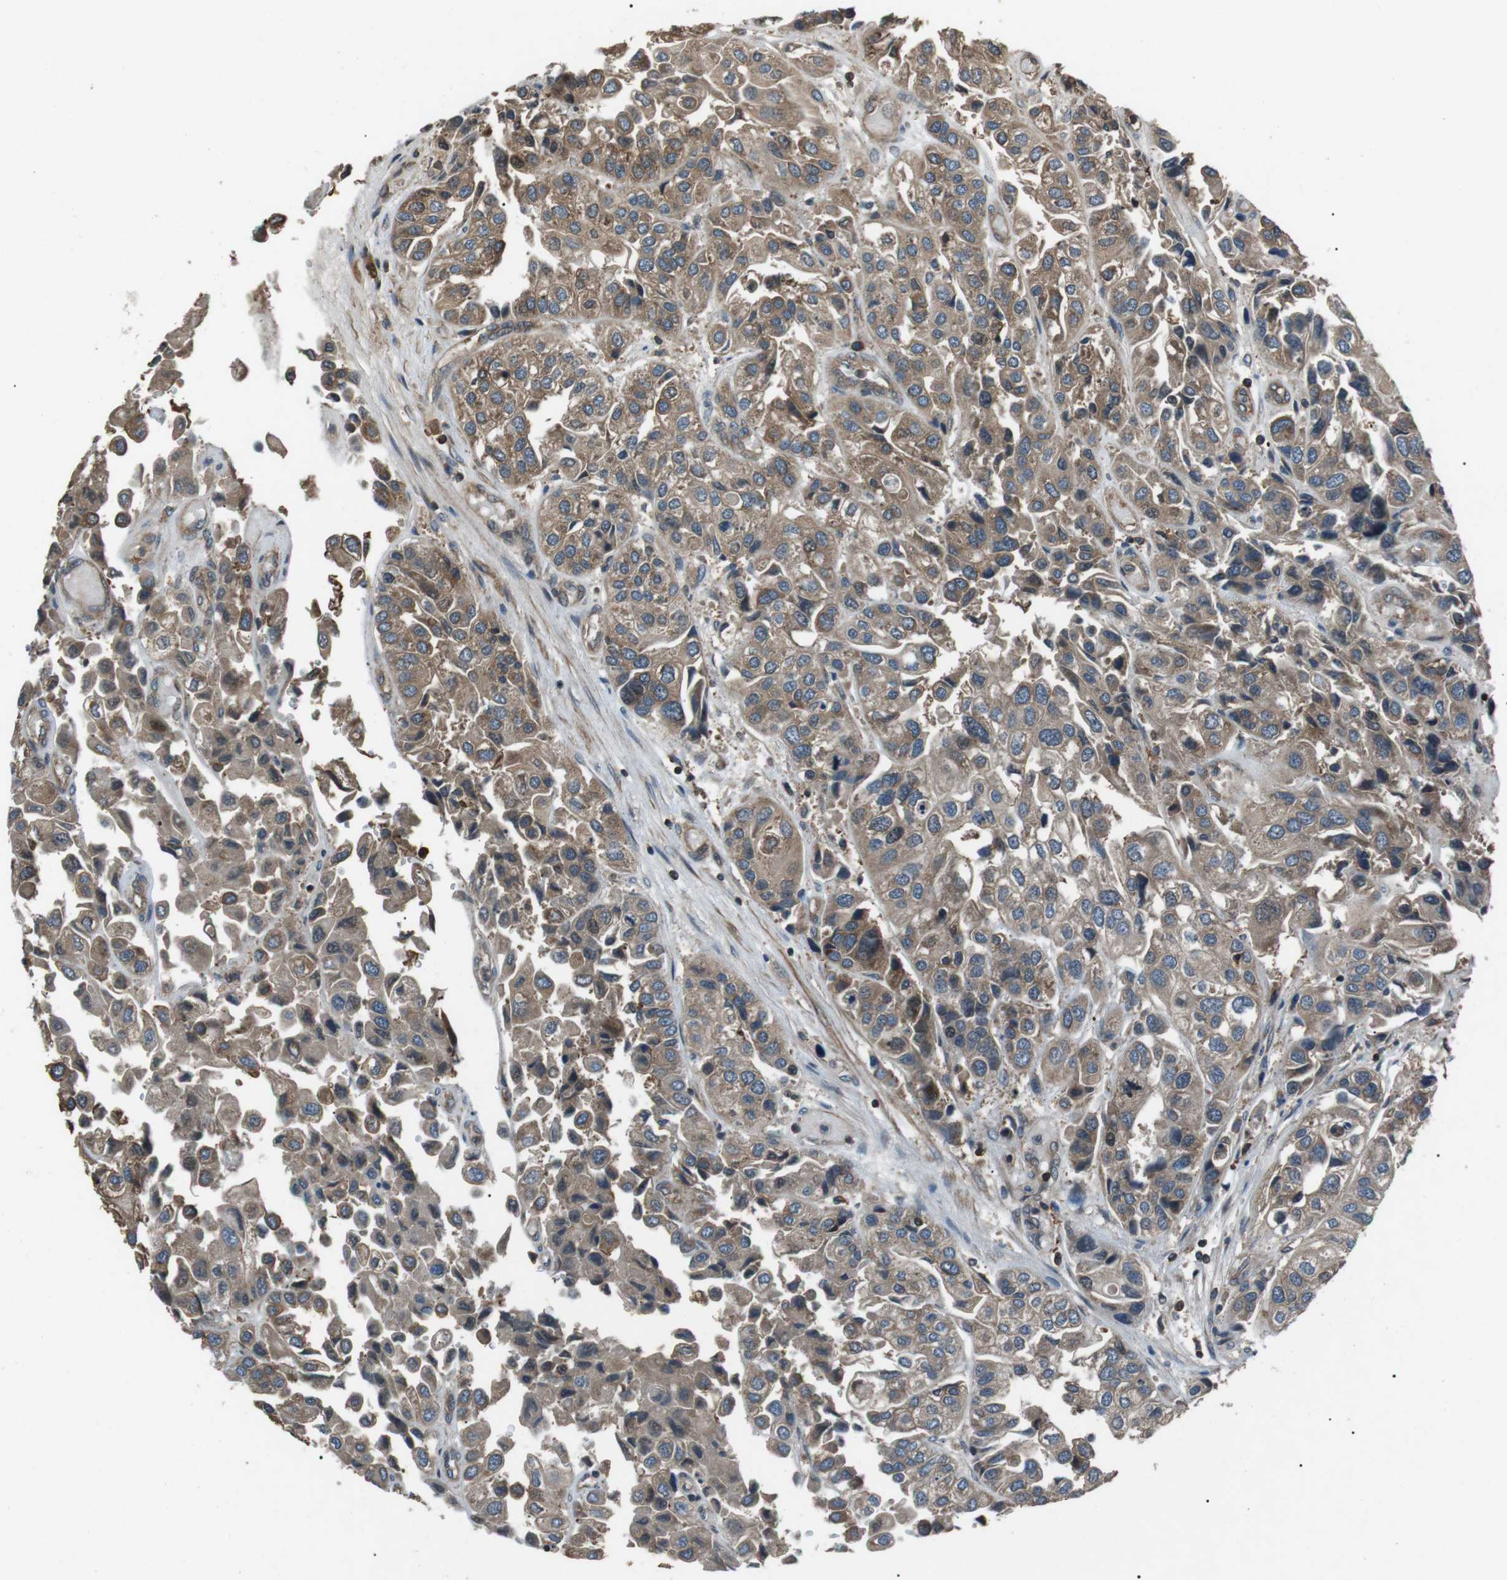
{"staining": {"intensity": "moderate", "quantity": ">75%", "location": "cytoplasmic/membranous"}, "tissue": "urothelial cancer", "cell_type": "Tumor cells", "image_type": "cancer", "snomed": [{"axis": "morphology", "description": "Urothelial carcinoma, High grade"}, {"axis": "topography", "description": "Urinary bladder"}], "caption": "This is a histology image of immunohistochemistry staining of urothelial carcinoma (high-grade), which shows moderate staining in the cytoplasmic/membranous of tumor cells.", "gene": "GPR161", "patient": {"sex": "female", "age": 64}}